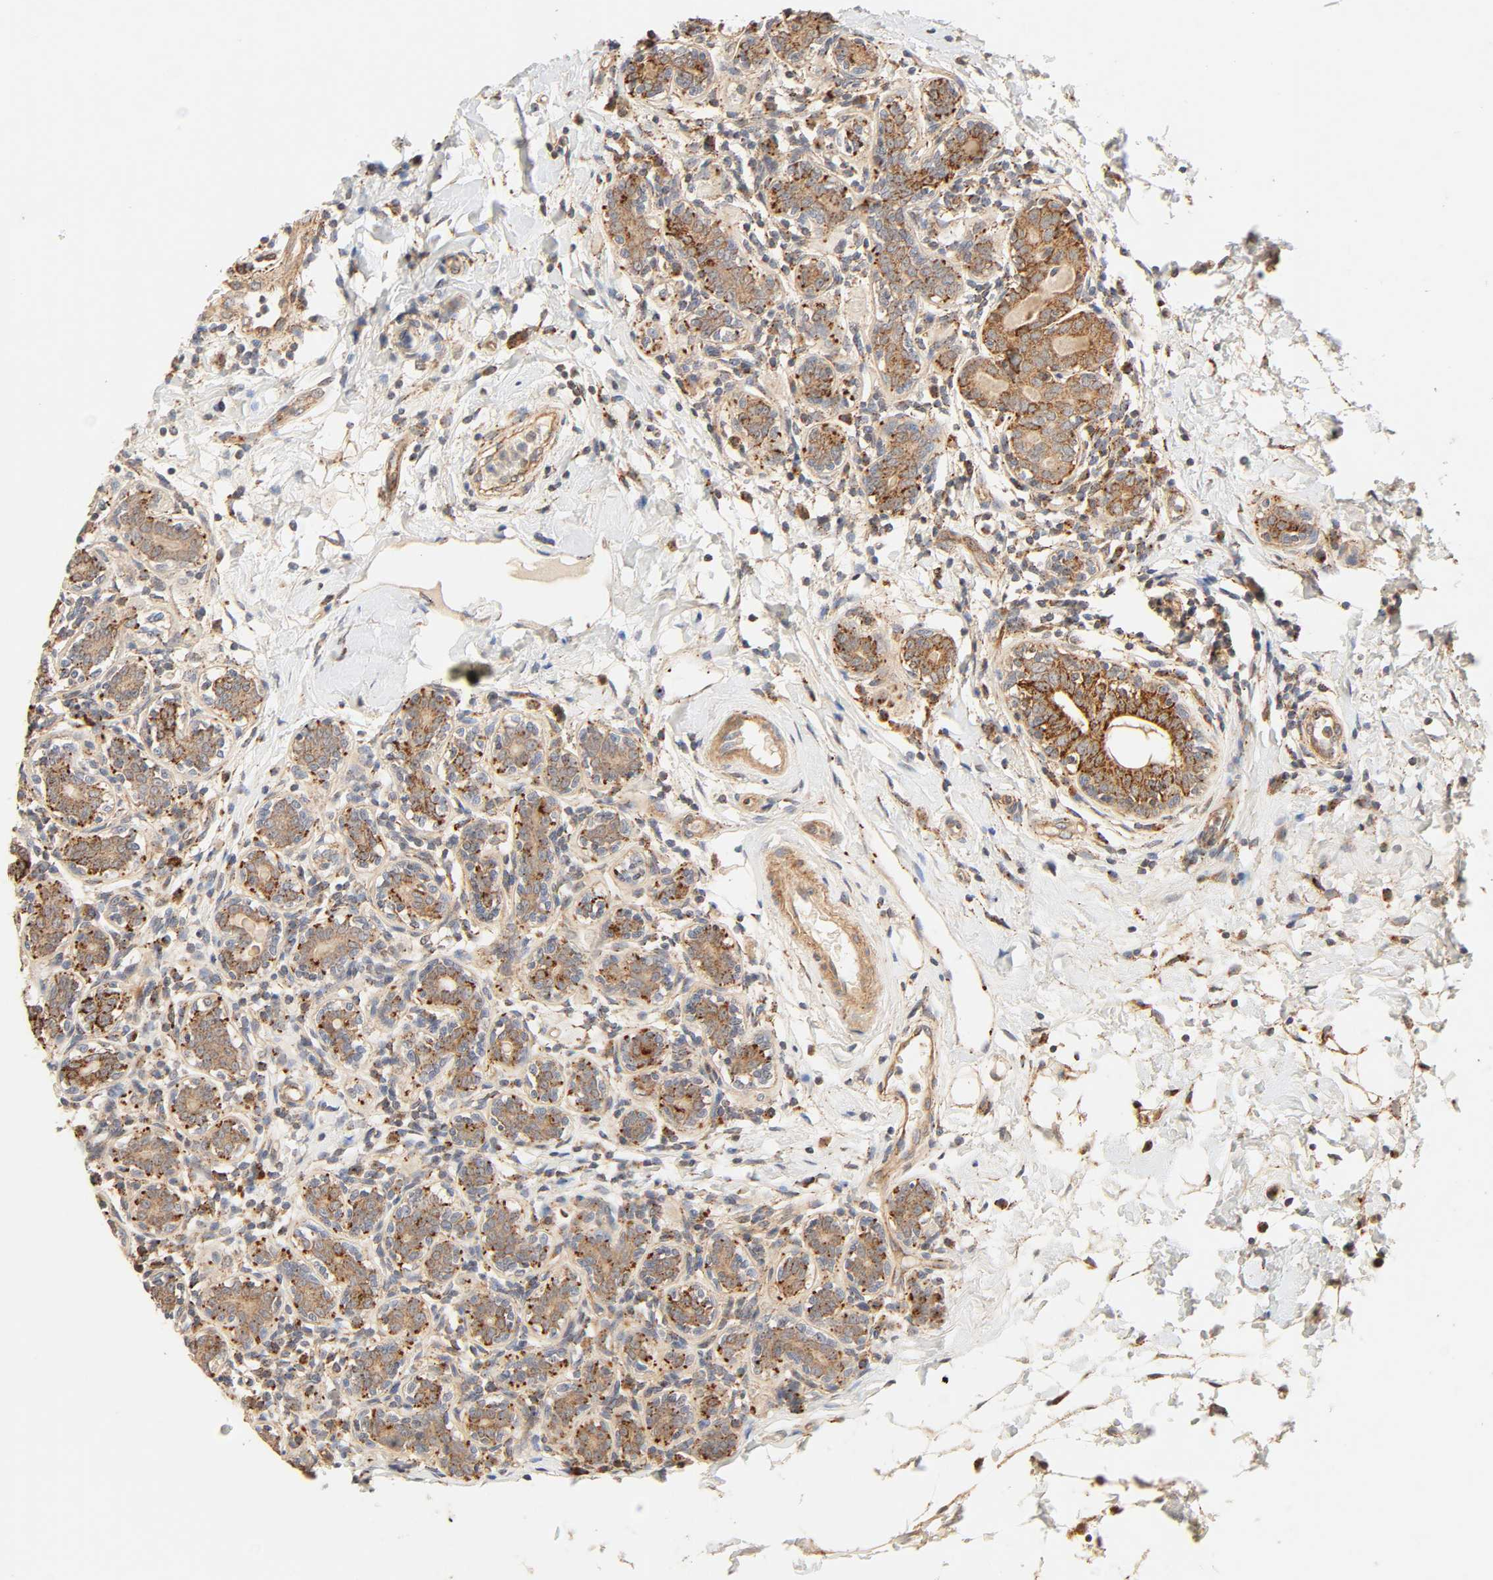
{"staining": {"intensity": "moderate", "quantity": ">75%", "location": "cytoplasmic/membranous"}, "tissue": "breast cancer", "cell_type": "Tumor cells", "image_type": "cancer", "snomed": [{"axis": "morphology", "description": "Normal tissue, NOS"}, {"axis": "morphology", "description": "Lobular carcinoma"}, {"axis": "topography", "description": "Breast"}], "caption": "This is an image of immunohistochemistry (IHC) staining of lobular carcinoma (breast), which shows moderate positivity in the cytoplasmic/membranous of tumor cells.", "gene": "MAPK6", "patient": {"sex": "female", "age": 47}}